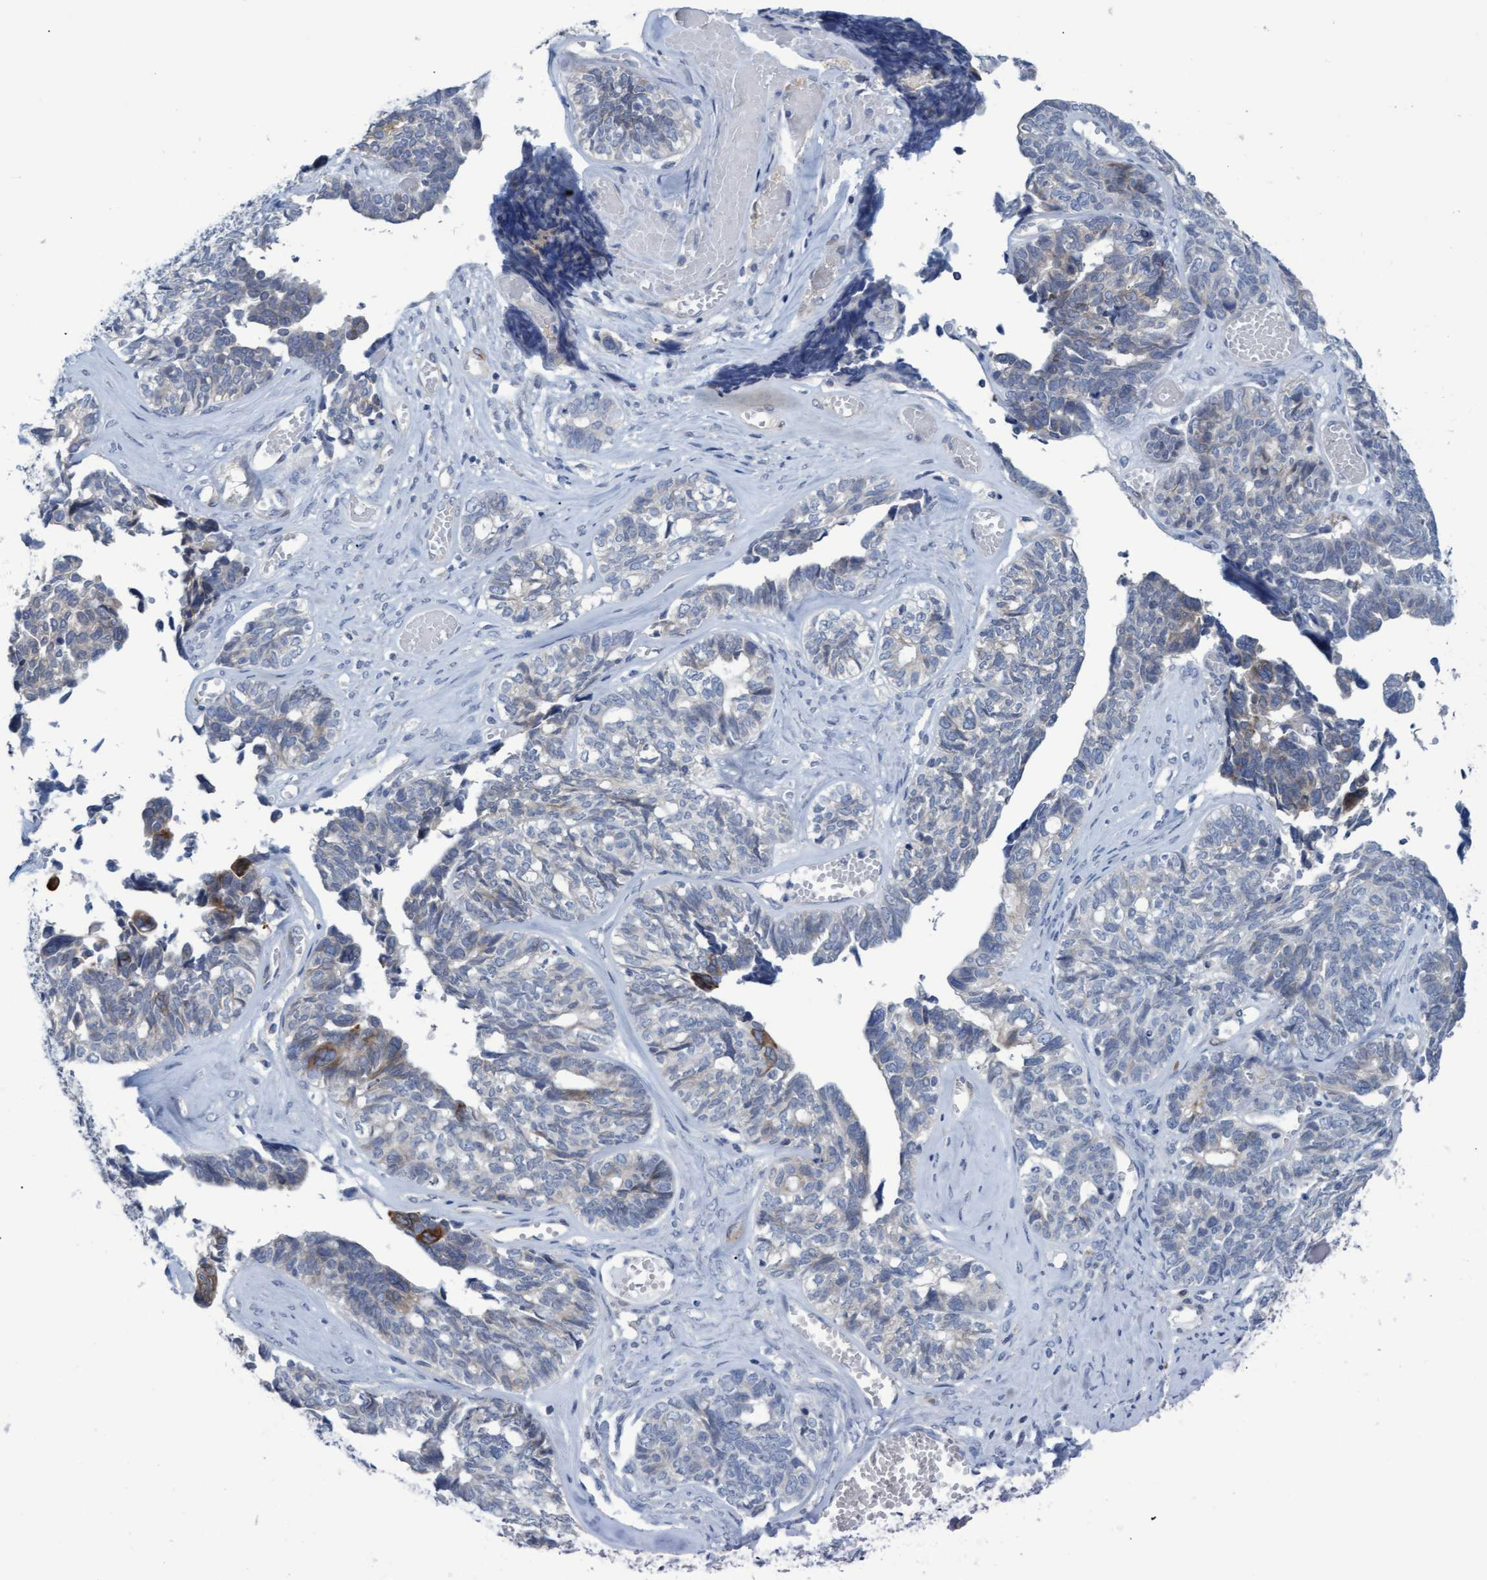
{"staining": {"intensity": "weak", "quantity": "<25%", "location": "cytoplasmic/membranous"}, "tissue": "ovarian cancer", "cell_type": "Tumor cells", "image_type": "cancer", "snomed": [{"axis": "morphology", "description": "Cystadenocarcinoma, serous, NOS"}, {"axis": "topography", "description": "Ovary"}], "caption": "A high-resolution image shows immunohistochemistry staining of ovarian cancer, which shows no significant positivity in tumor cells.", "gene": "SSTR3", "patient": {"sex": "female", "age": 79}}